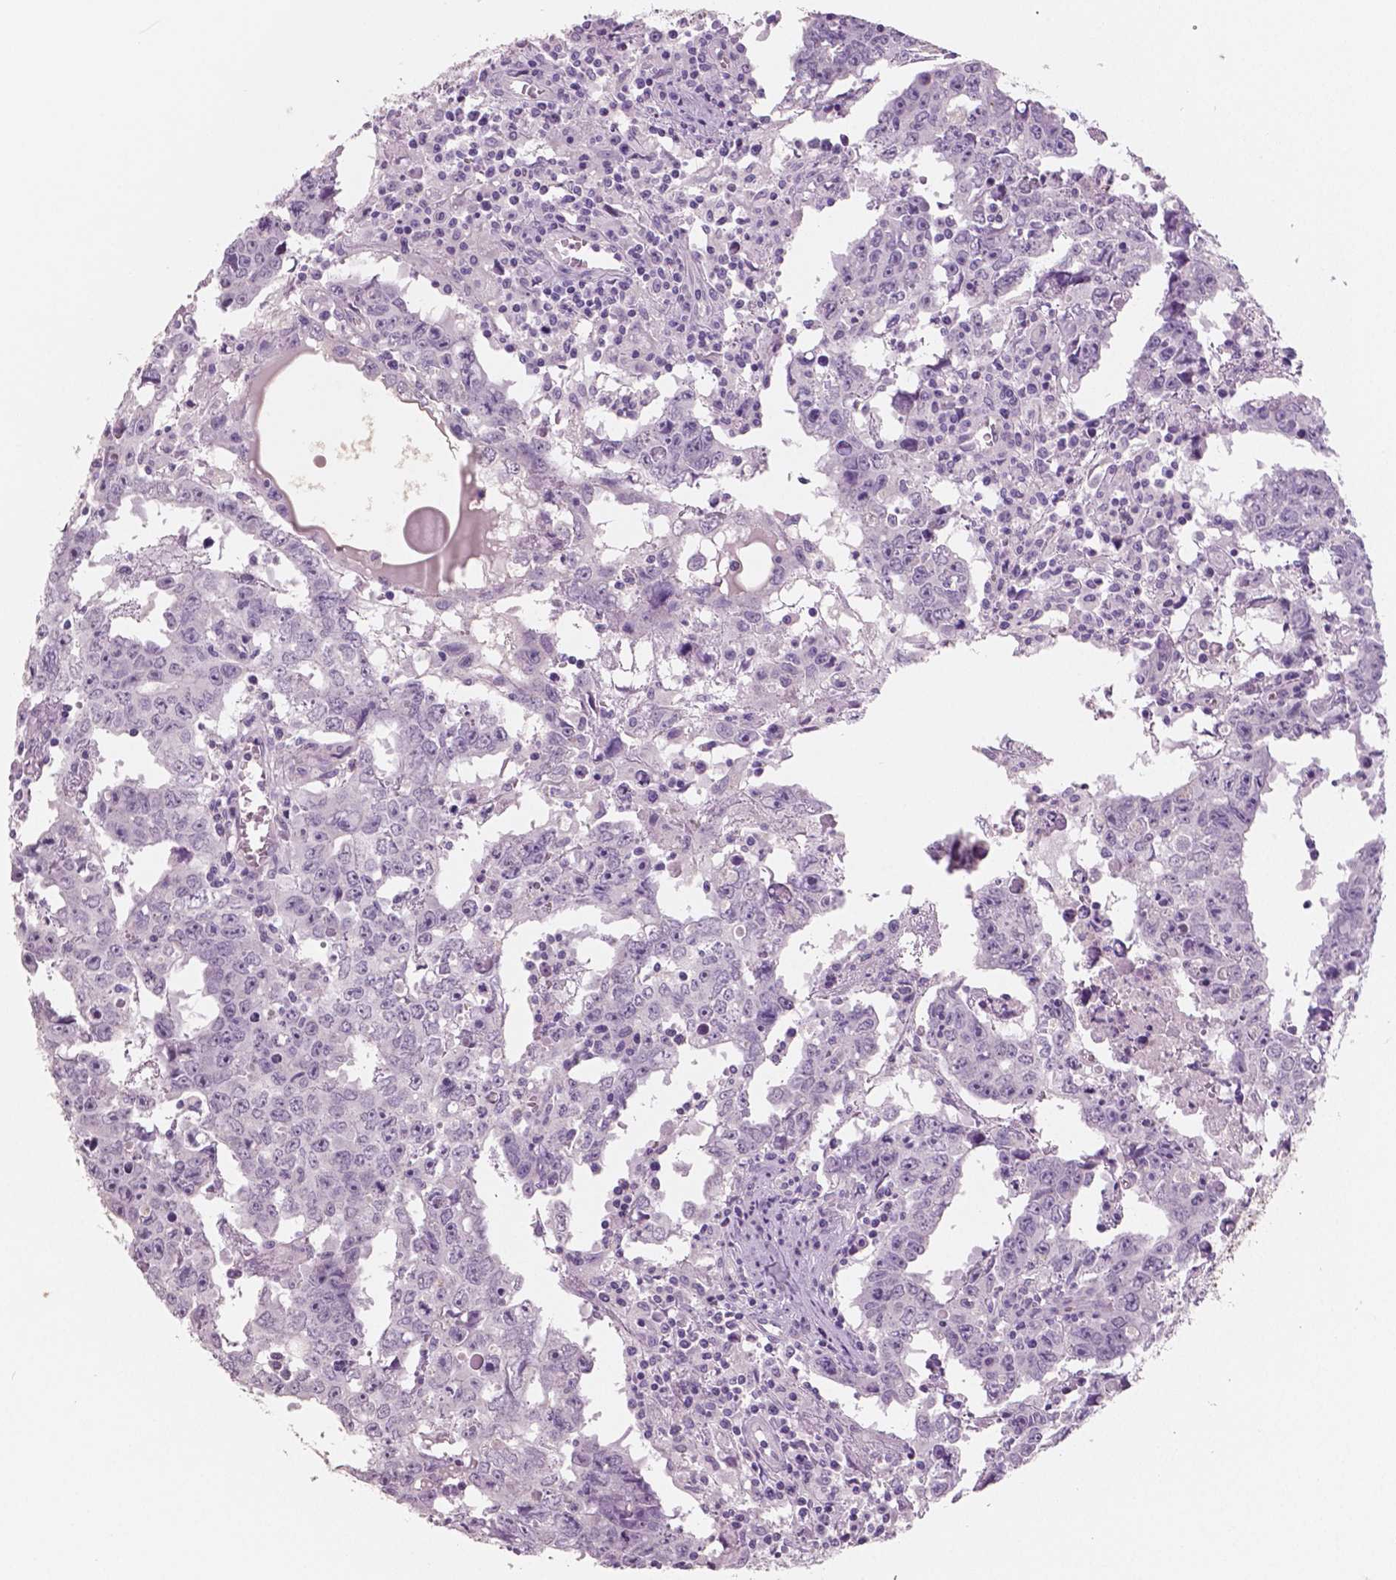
{"staining": {"intensity": "negative", "quantity": "none", "location": "none"}, "tissue": "testis cancer", "cell_type": "Tumor cells", "image_type": "cancer", "snomed": [{"axis": "morphology", "description": "Carcinoma, Embryonal, NOS"}, {"axis": "topography", "description": "Testis"}], "caption": "Testis embryonal carcinoma was stained to show a protein in brown. There is no significant expression in tumor cells. (Stains: DAB (3,3'-diaminobenzidine) immunohistochemistry with hematoxylin counter stain, Microscopy: brightfield microscopy at high magnification).", "gene": "NECAB2", "patient": {"sex": "male", "age": 22}}